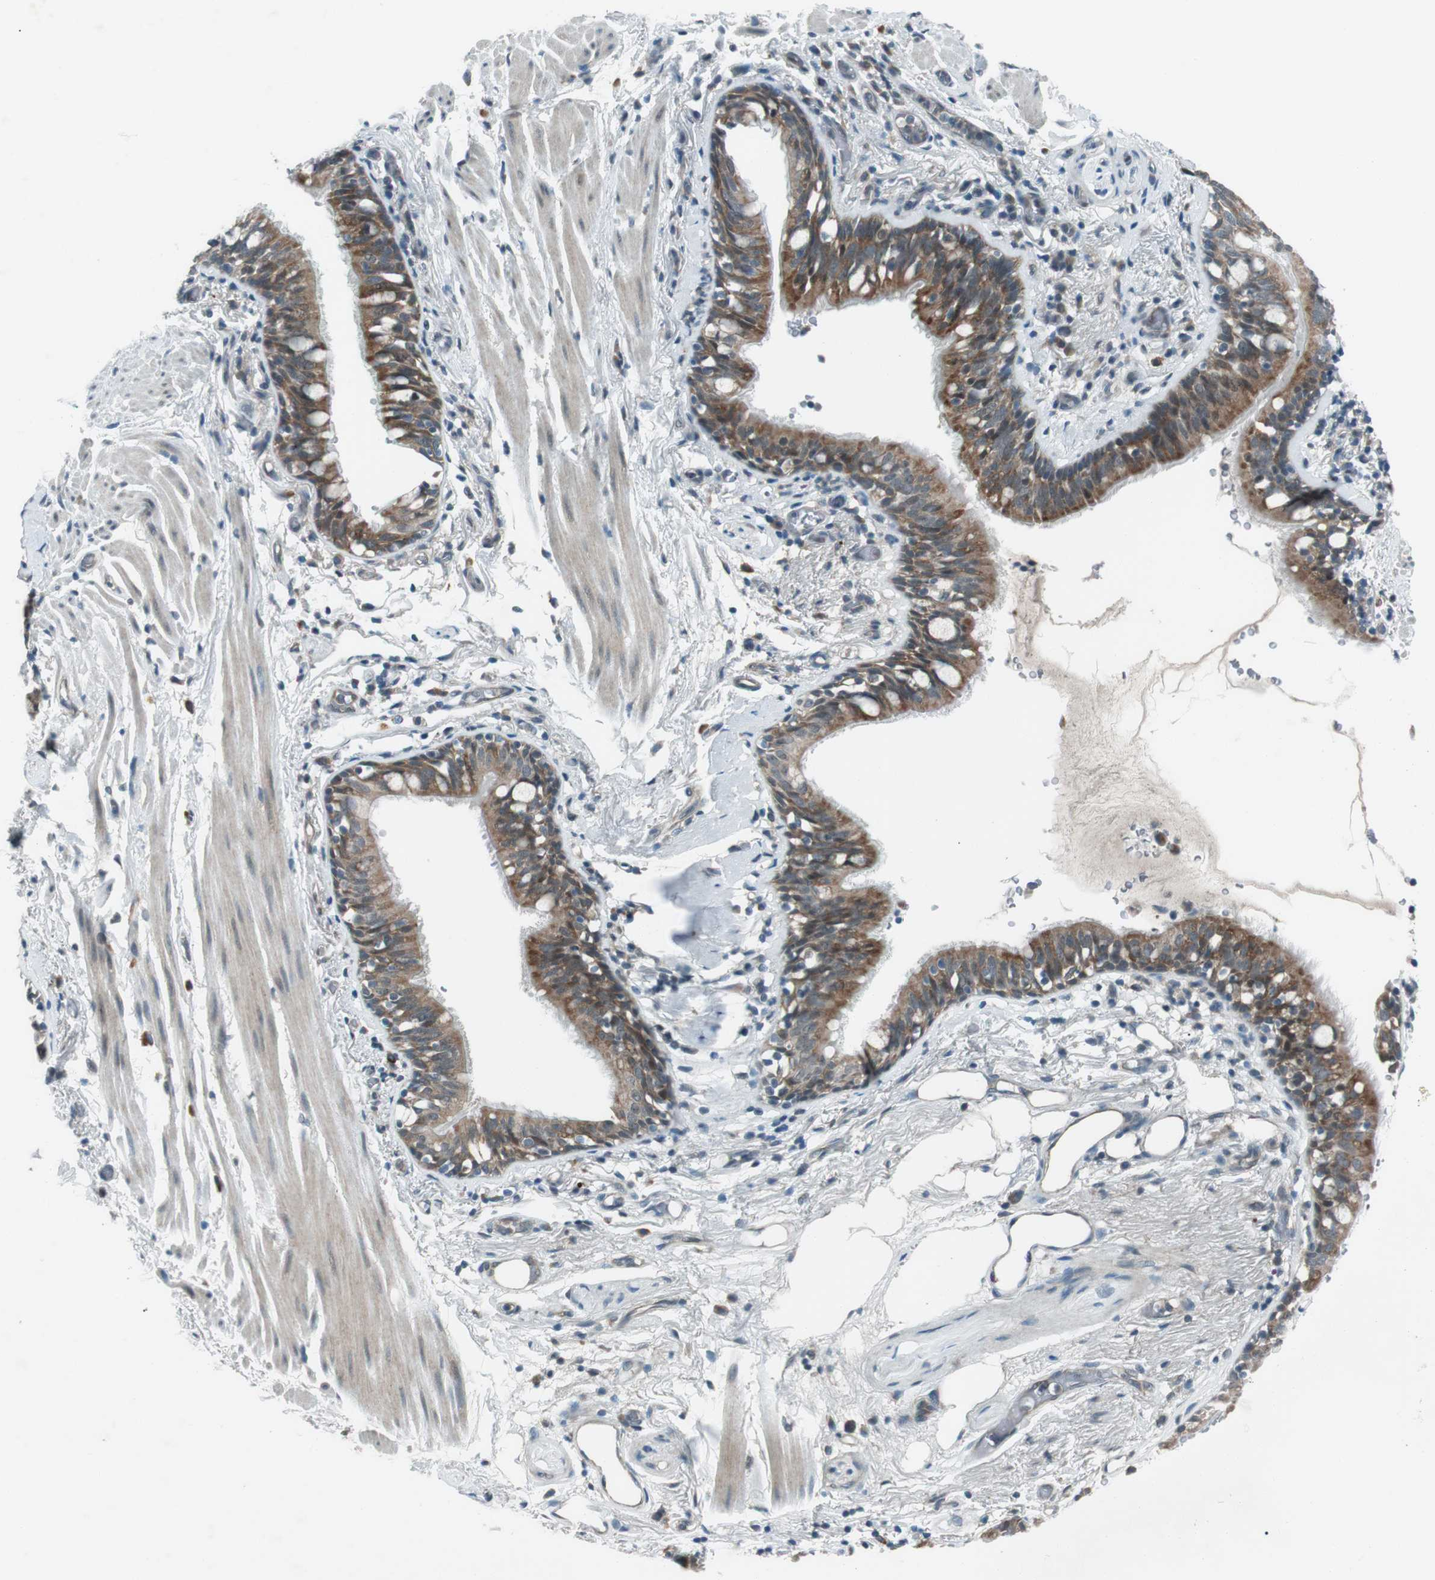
{"staining": {"intensity": "moderate", "quantity": ">75%", "location": "cytoplasmic/membranous"}, "tissue": "bronchus", "cell_type": "Respiratory epithelial cells", "image_type": "normal", "snomed": [{"axis": "morphology", "description": "Normal tissue, NOS"}, {"axis": "morphology", "description": "Inflammation, NOS"}, {"axis": "topography", "description": "Cartilage tissue"}, {"axis": "topography", "description": "Bronchus"}], "caption": "The photomicrograph exhibits a brown stain indicating the presence of a protein in the cytoplasmic/membranous of respiratory epithelial cells in bronchus. (IHC, brightfield microscopy, high magnification).", "gene": "LRIG2", "patient": {"sex": "male", "age": 77}}